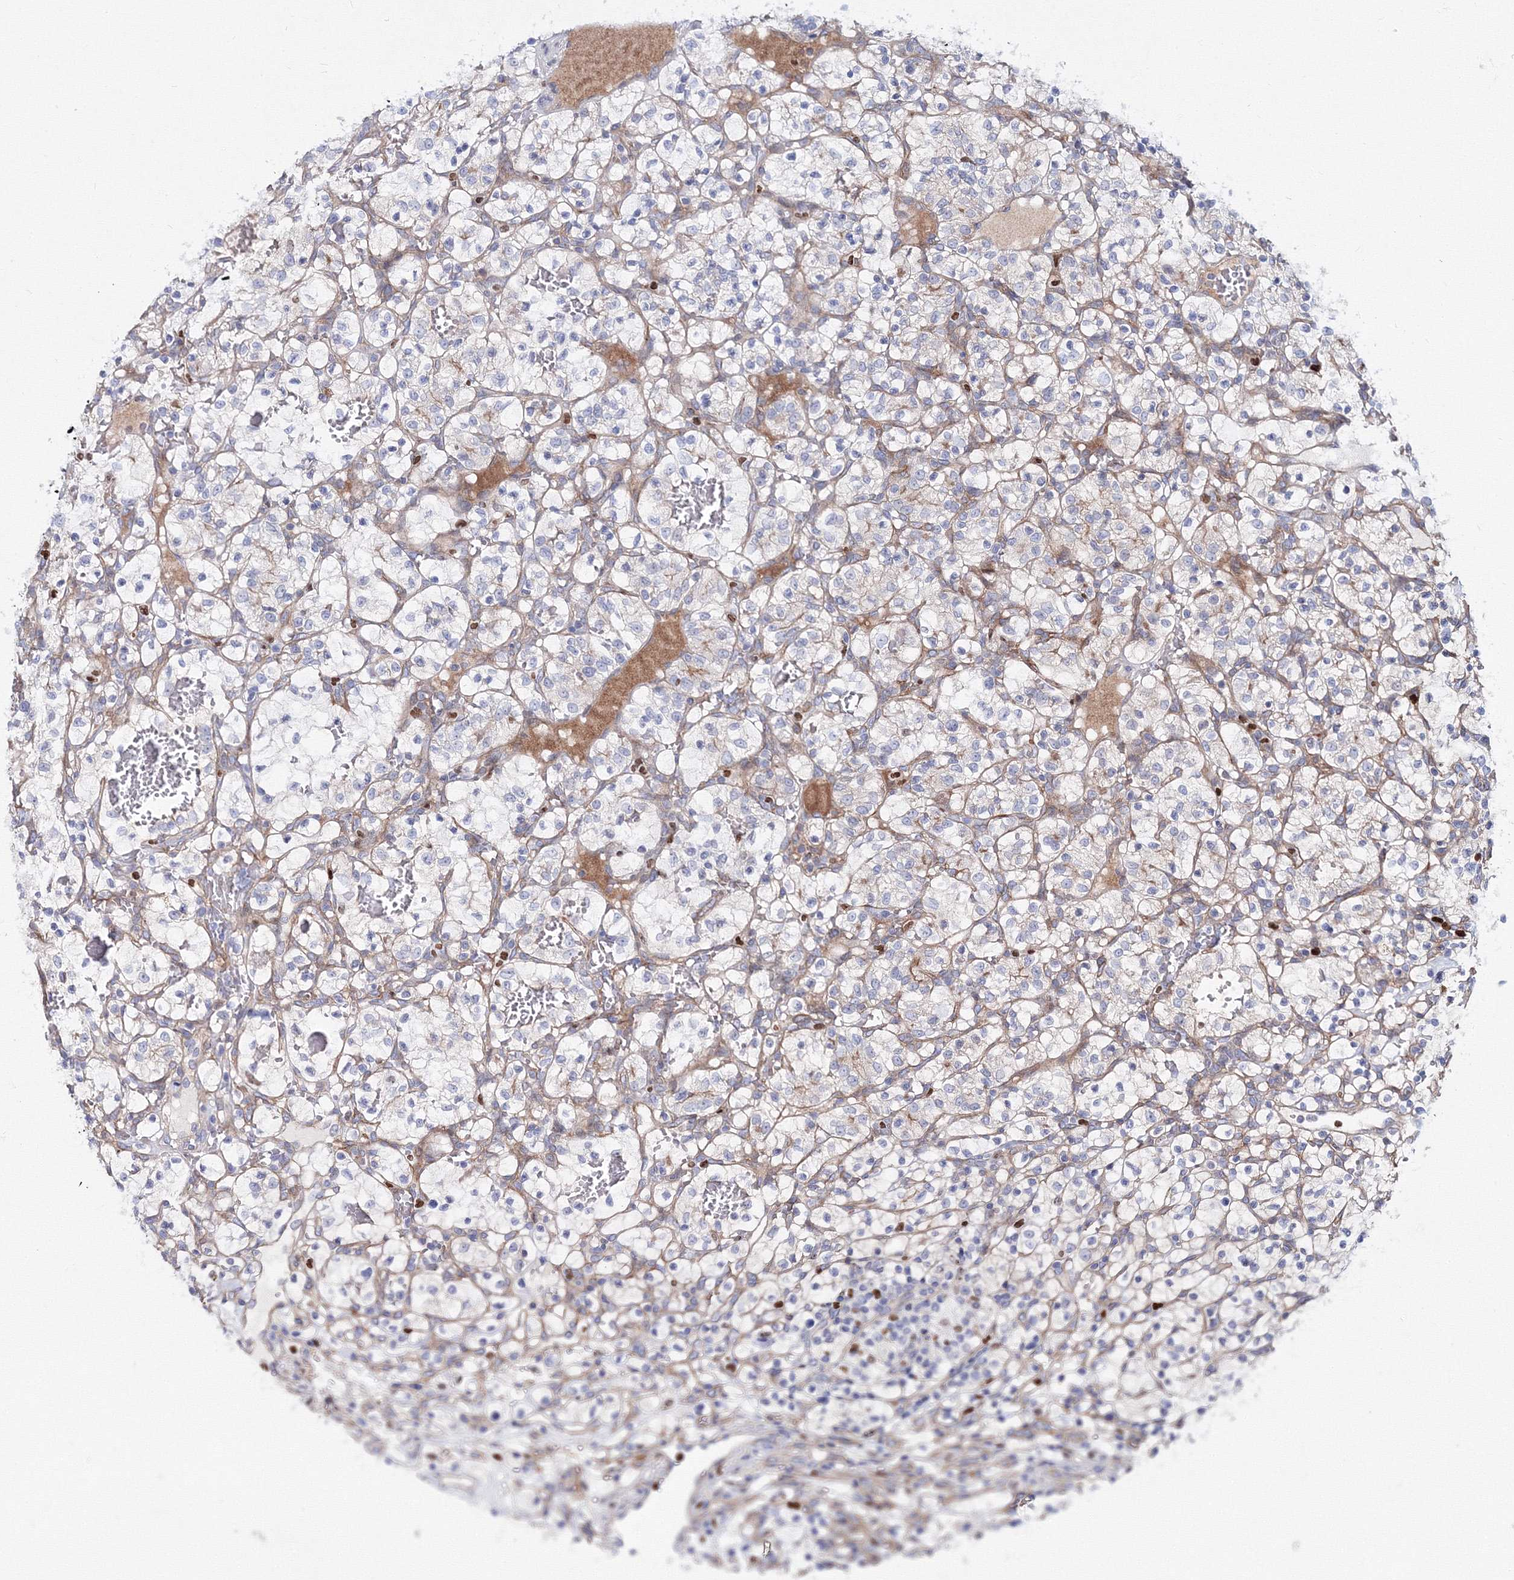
{"staining": {"intensity": "negative", "quantity": "none", "location": "none"}, "tissue": "renal cancer", "cell_type": "Tumor cells", "image_type": "cancer", "snomed": [{"axis": "morphology", "description": "Adenocarcinoma, NOS"}, {"axis": "topography", "description": "Kidney"}], "caption": "Renal cancer (adenocarcinoma) stained for a protein using immunohistochemistry (IHC) shows no staining tumor cells.", "gene": "C11orf52", "patient": {"sex": "female", "age": 57}}